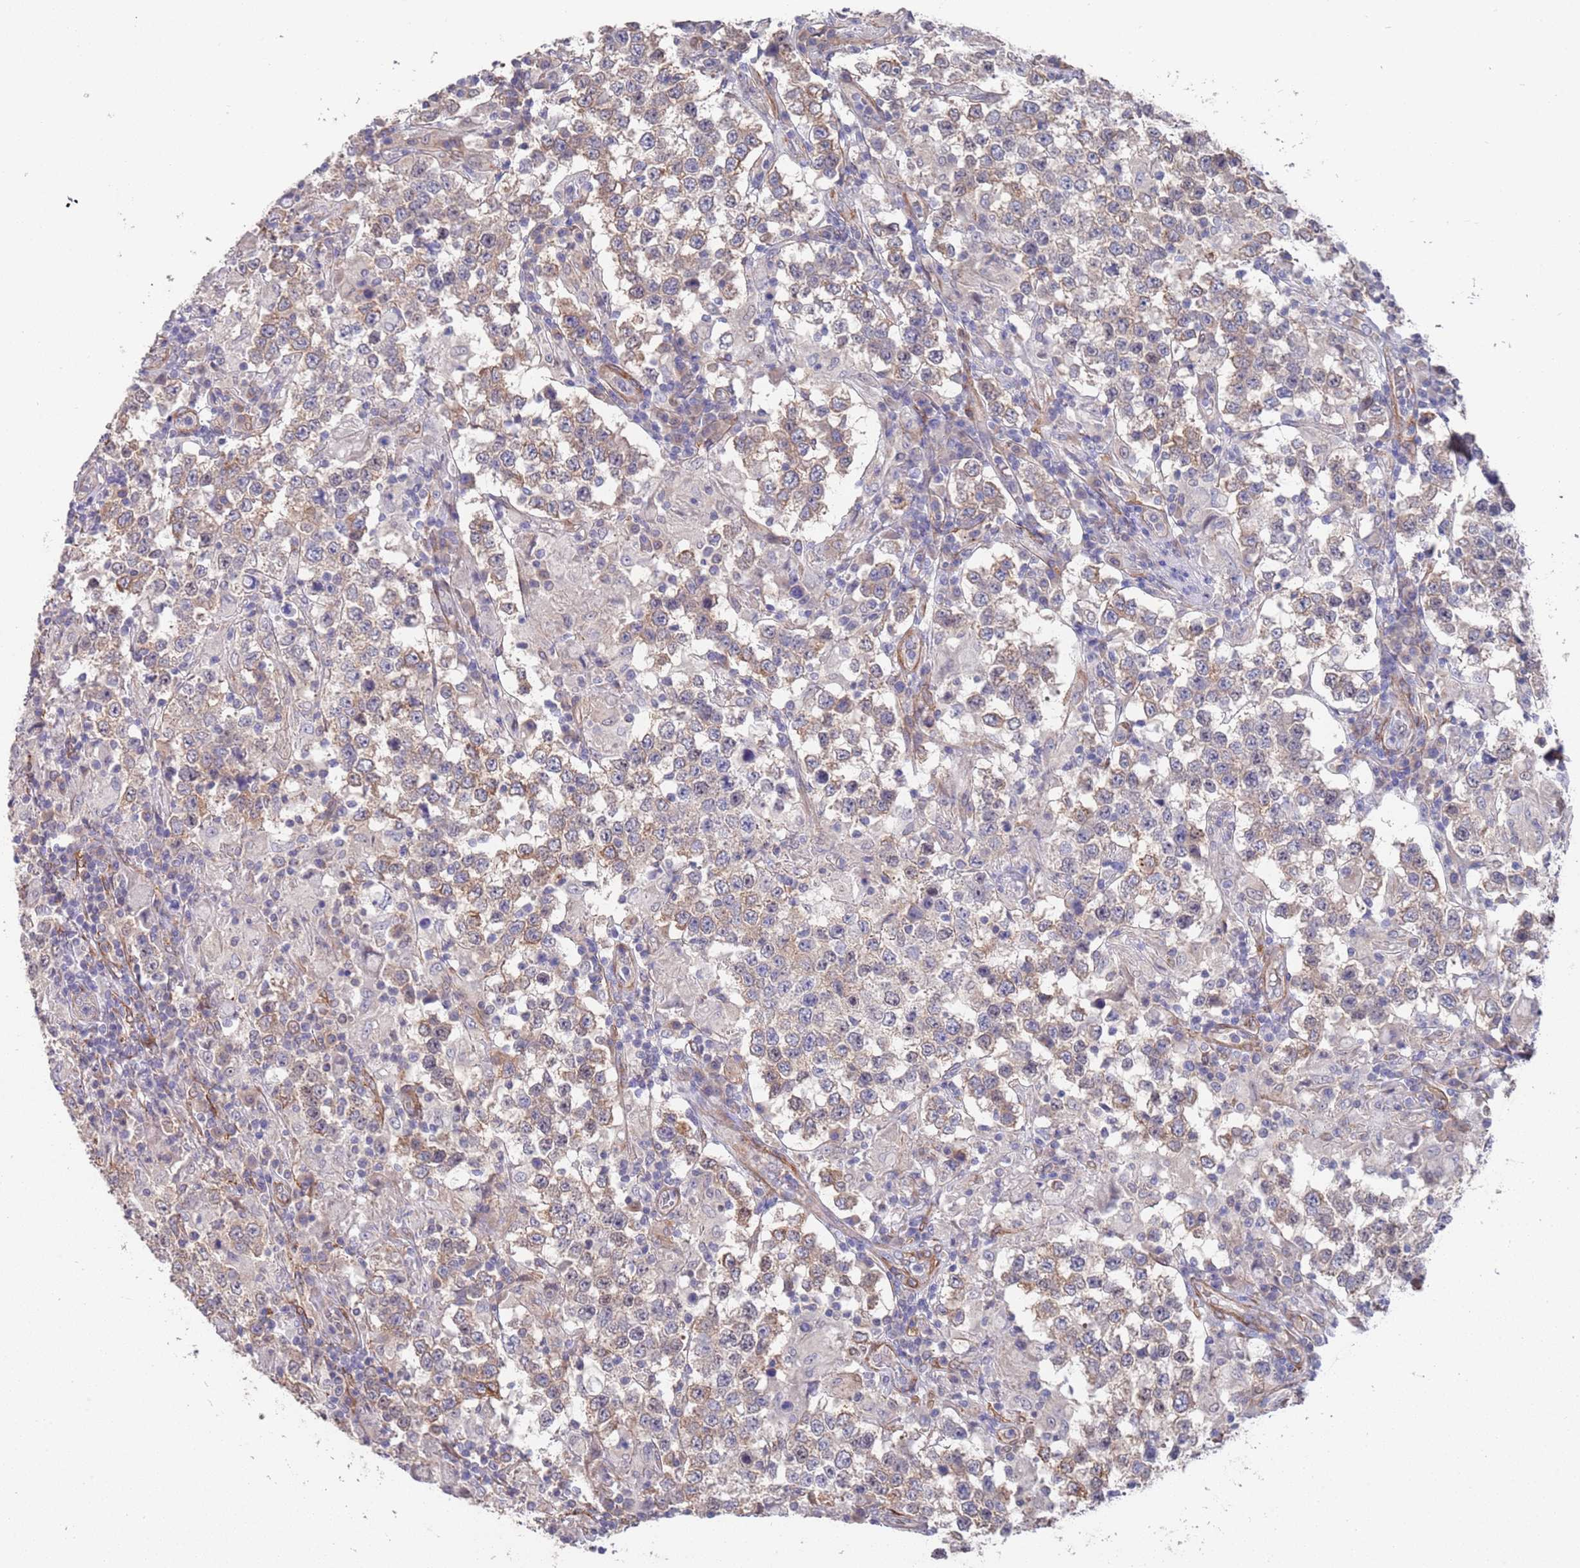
{"staining": {"intensity": "moderate", "quantity": "25%-75%", "location": "cytoplasmic/membranous"}, "tissue": "testis cancer", "cell_type": "Tumor cells", "image_type": "cancer", "snomed": [{"axis": "morphology", "description": "Seminoma, NOS"}, {"axis": "morphology", "description": "Carcinoma, Embryonal, NOS"}, {"axis": "topography", "description": "Testis"}], "caption": "Protein expression analysis of human testis cancer (embryonal carcinoma) reveals moderate cytoplasmic/membranous staining in about 25%-75% of tumor cells.", "gene": "ANK2", "patient": {"sex": "male", "age": 41}}